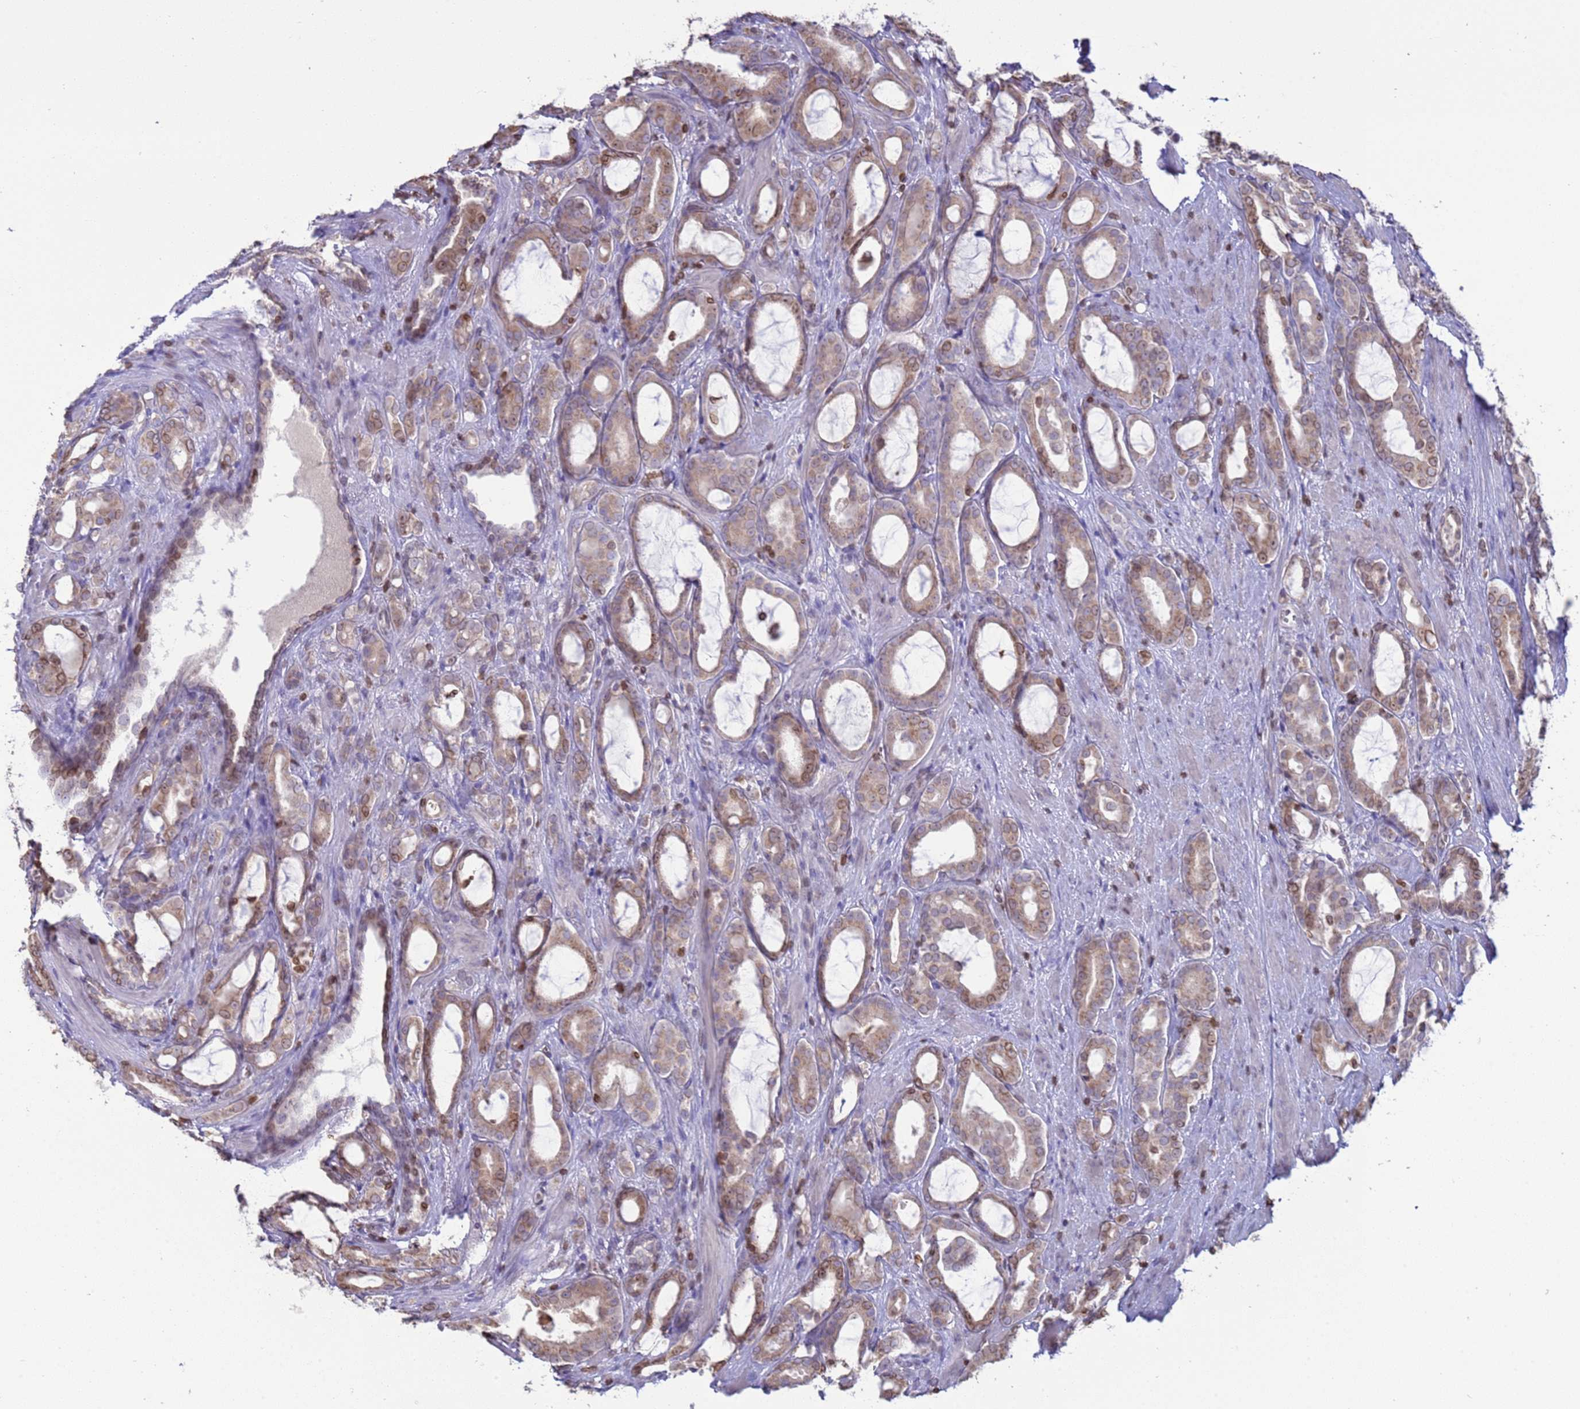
{"staining": {"intensity": "weak", "quantity": "25%-75%", "location": "cytoplasmic/membranous,nuclear"}, "tissue": "prostate cancer", "cell_type": "Tumor cells", "image_type": "cancer", "snomed": [{"axis": "morphology", "description": "Adenocarcinoma, High grade"}, {"axis": "topography", "description": "Prostate"}], "caption": "High-magnification brightfield microscopy of prostate cancer stained with DAB (3,3'-diaminobenzidine) (brown) and counterstained with hematoxylin (blue). tumor cells exhibit weak cytoplasmic/membranous and nuclear staining is present in approximately25%-75% of cells.", "gene": "DHX37", "patient": {"sex": "male", "age": 72}}